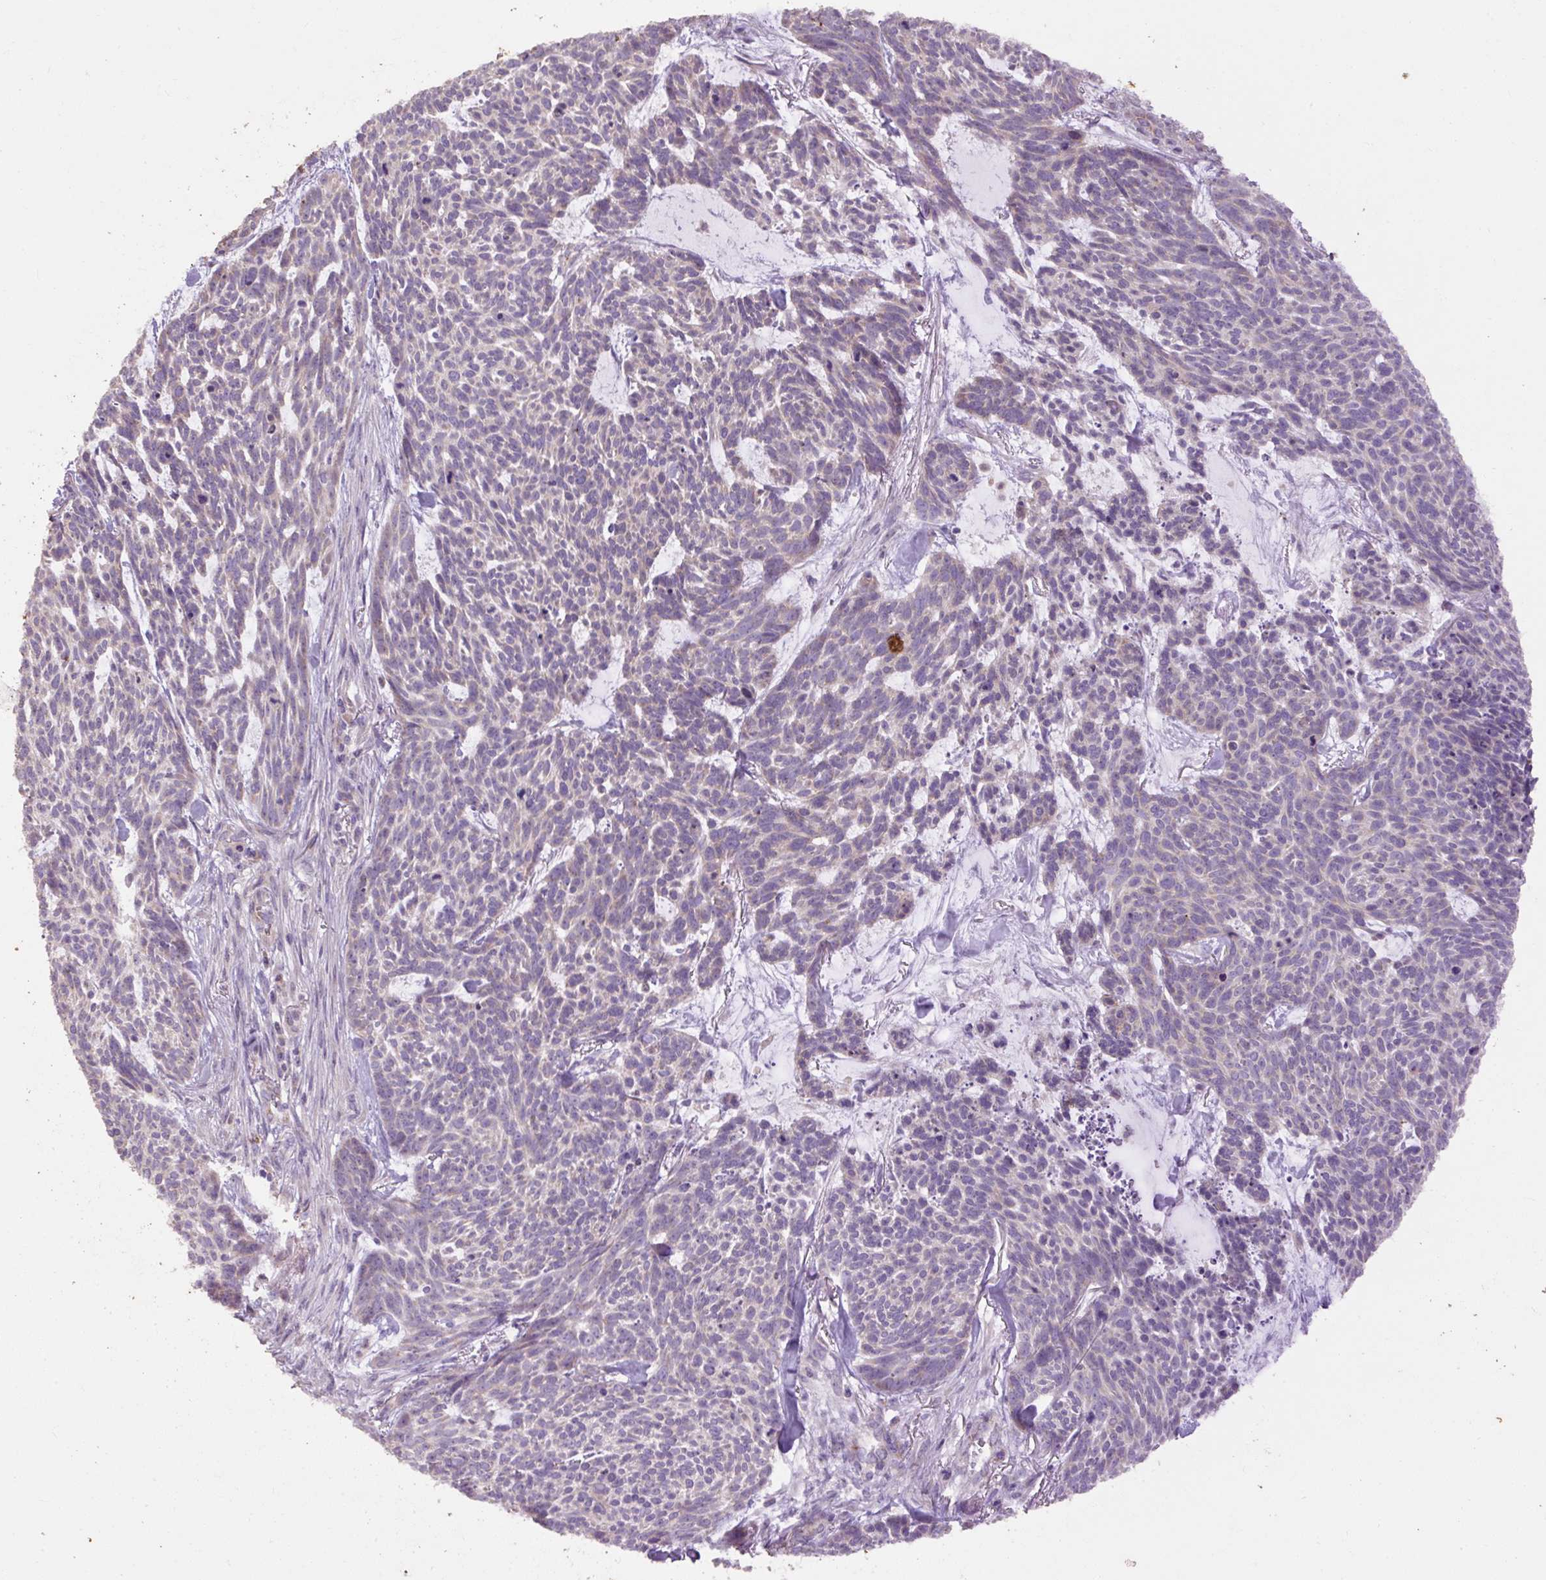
{"staining": {"intensity": "negative", "quantity": "none", "location": "none"}, "tissue": "skin cancer", "cell_type": "Tumor cells", "image_type": "cancer", "snomed": [{"axis": "morphology", "description": "Basal cell carcinoma"}, {"axis": "topography", "description": "Skin"}], "caption": "High power microscopy histopathology image of an immunohistochemistry (IHC) photomicrograph of skin basal cell carcinoma, revealing no significant positivity in tumor cells. (IHC, brightfield microscopy, high magnification).", "gene": "ABR", "patient": {"sex": "female", "age": 93}}